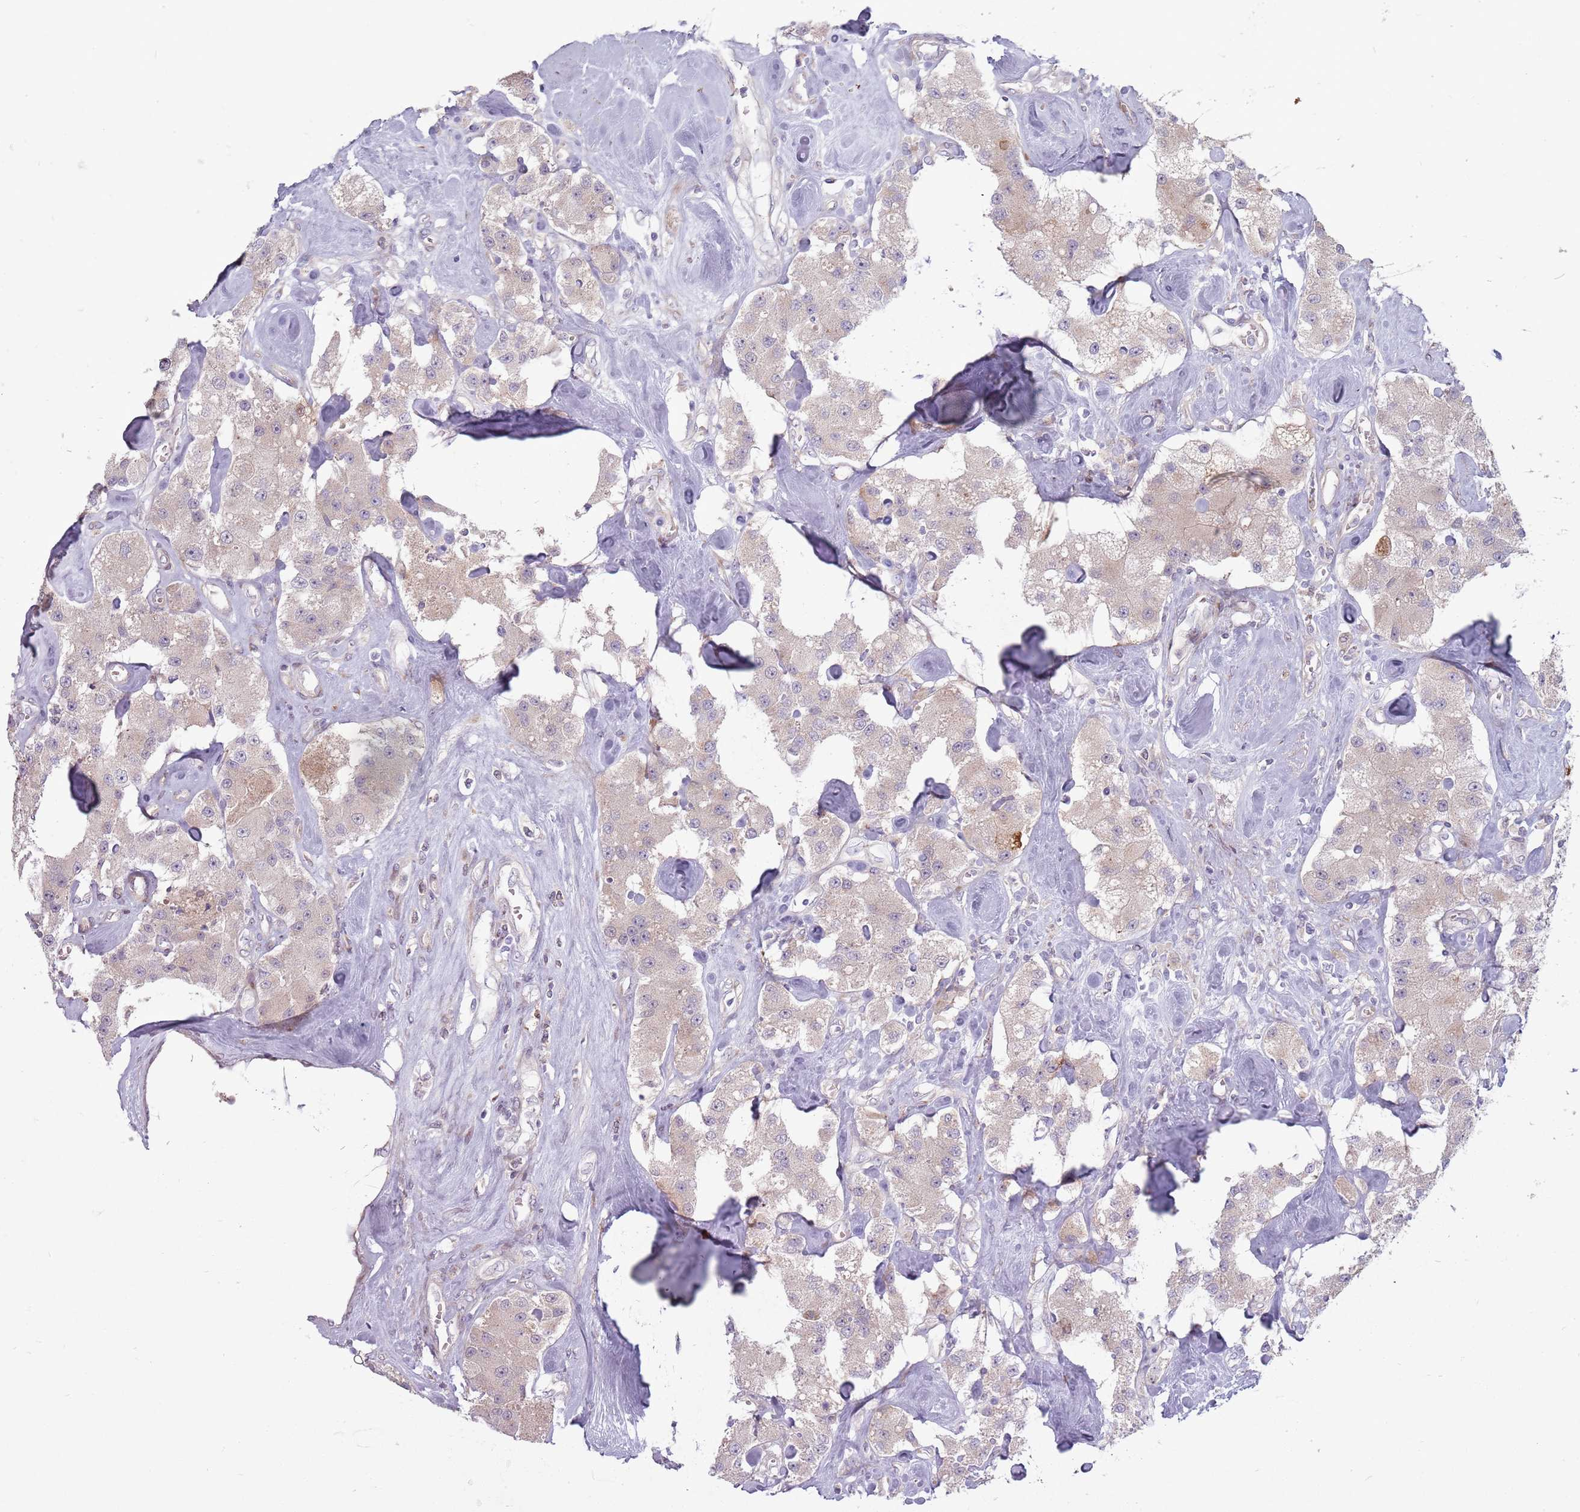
{"staining": {"intensity": "negative", "quantity": "none", "location": "none"}, "tissue": "carcinoid", "cell_type": "Tumor cells", "image_type": "cancer", "snomed": [{"axis": "morphology", "description": "Carcinoid, malignant, NOS"}, {"axis": "topography", "description": "Pancreas"}], "caption": "High power microscopy histopathology image of an IHC photomicrograph of carcinoid (malignant), revealing no significant staining in tumor cells.", "gene": "CCDC150", "patient": {"sex": "male", "age": 41}}